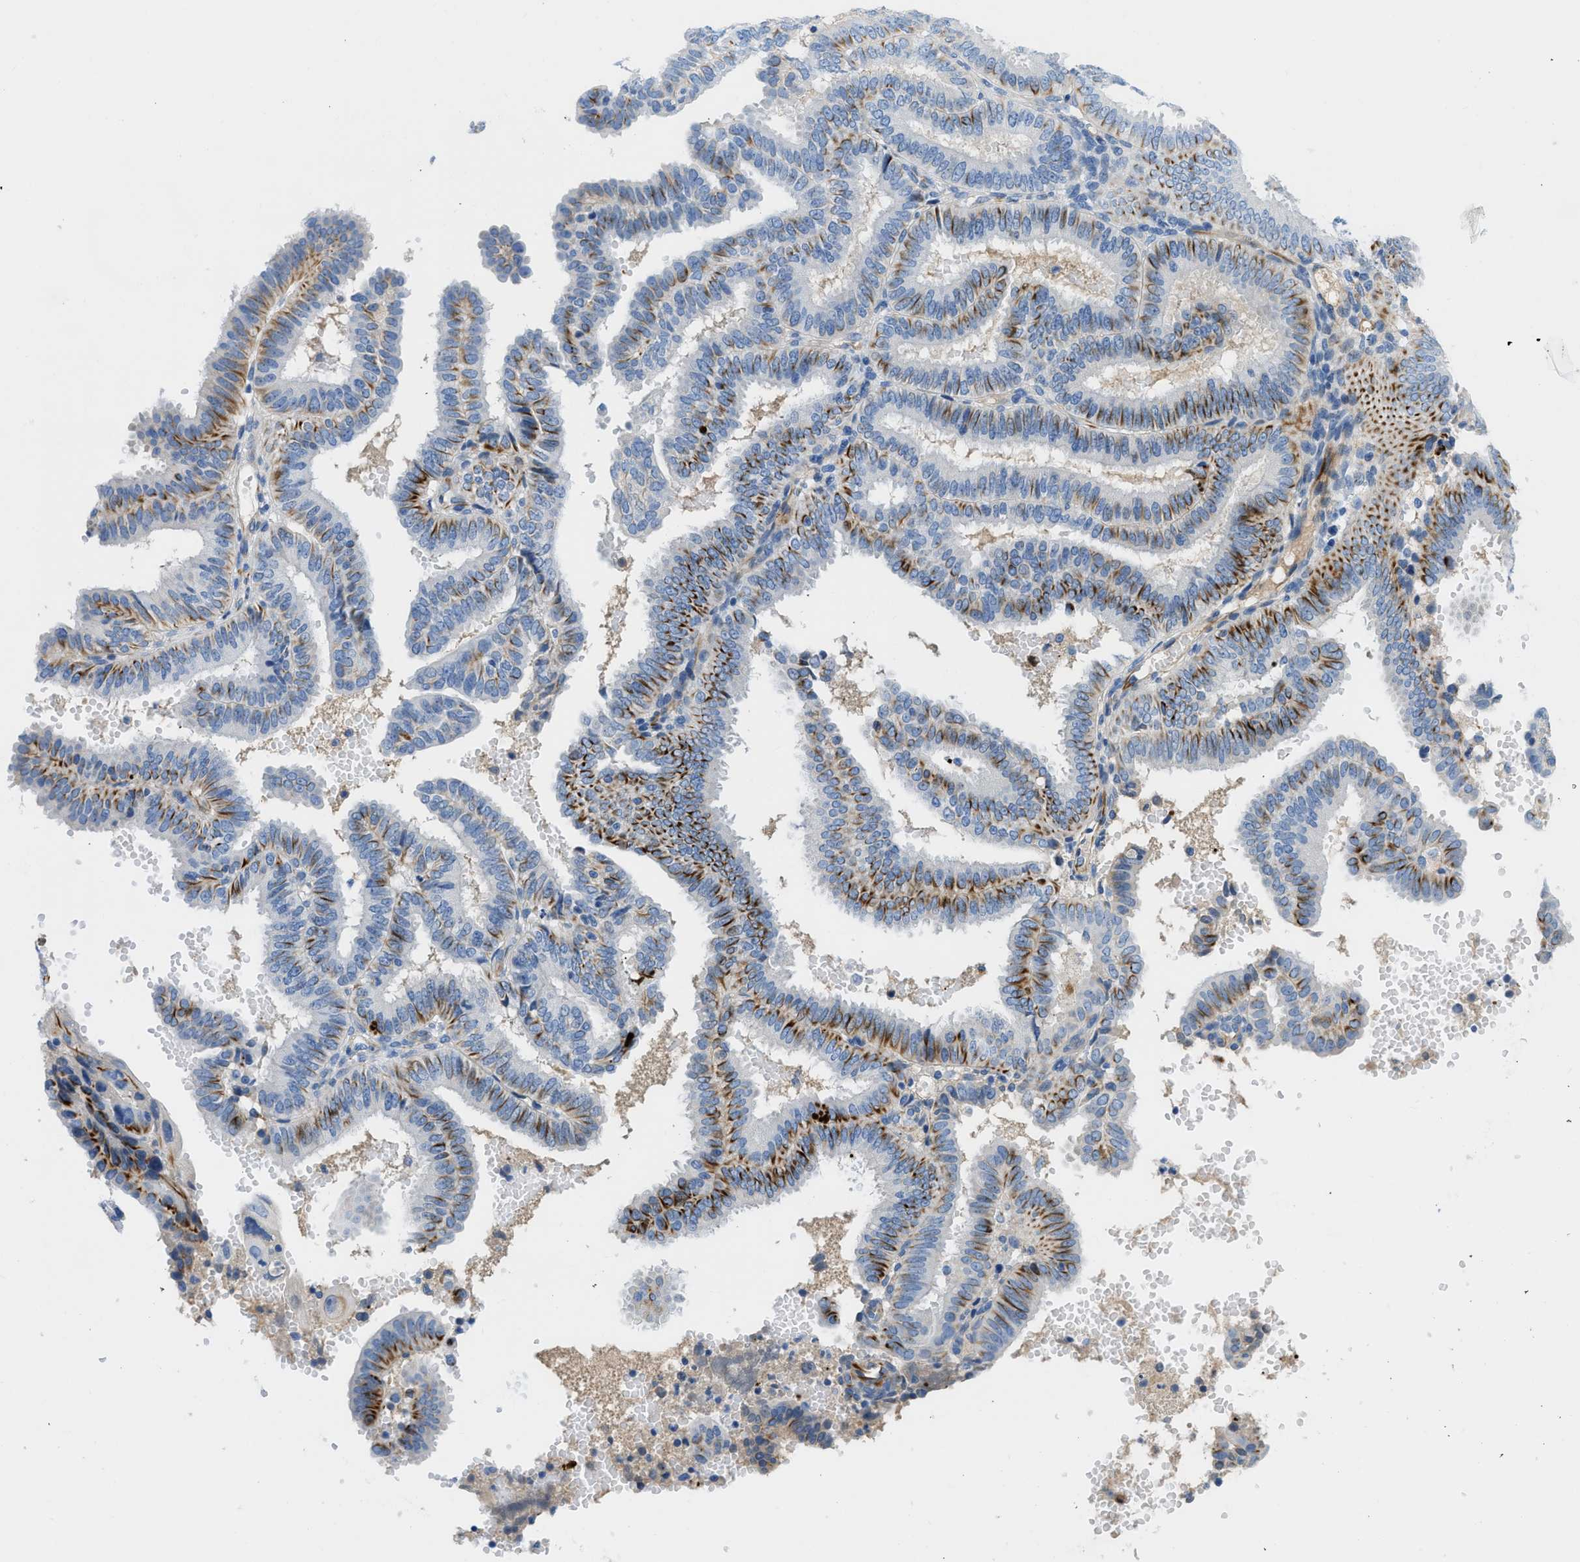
{"staining": {"intensity": "strong", "quantity": "25%-75%", "location": "cytoplasmic/membranous"}, "tissue": "endometrial cancer", "cell_type": "Tumor cells", "image_type": "cancer", "snomed": [{"axis": "morphology", "description": "Adenocarcinoma, NOS"}, {"axis": "topography", "description": "Endometrium"}], "caption": "DAB (3,3'-diaminobenzidine) immunohistochemical staining of endometrial cancer exhibits strong cytoplasmic/membranous protein staining in approximately 25%-75% of tumor cells.", "gene": "XCR1", "patient": {"sex": "female", "age": 58}}